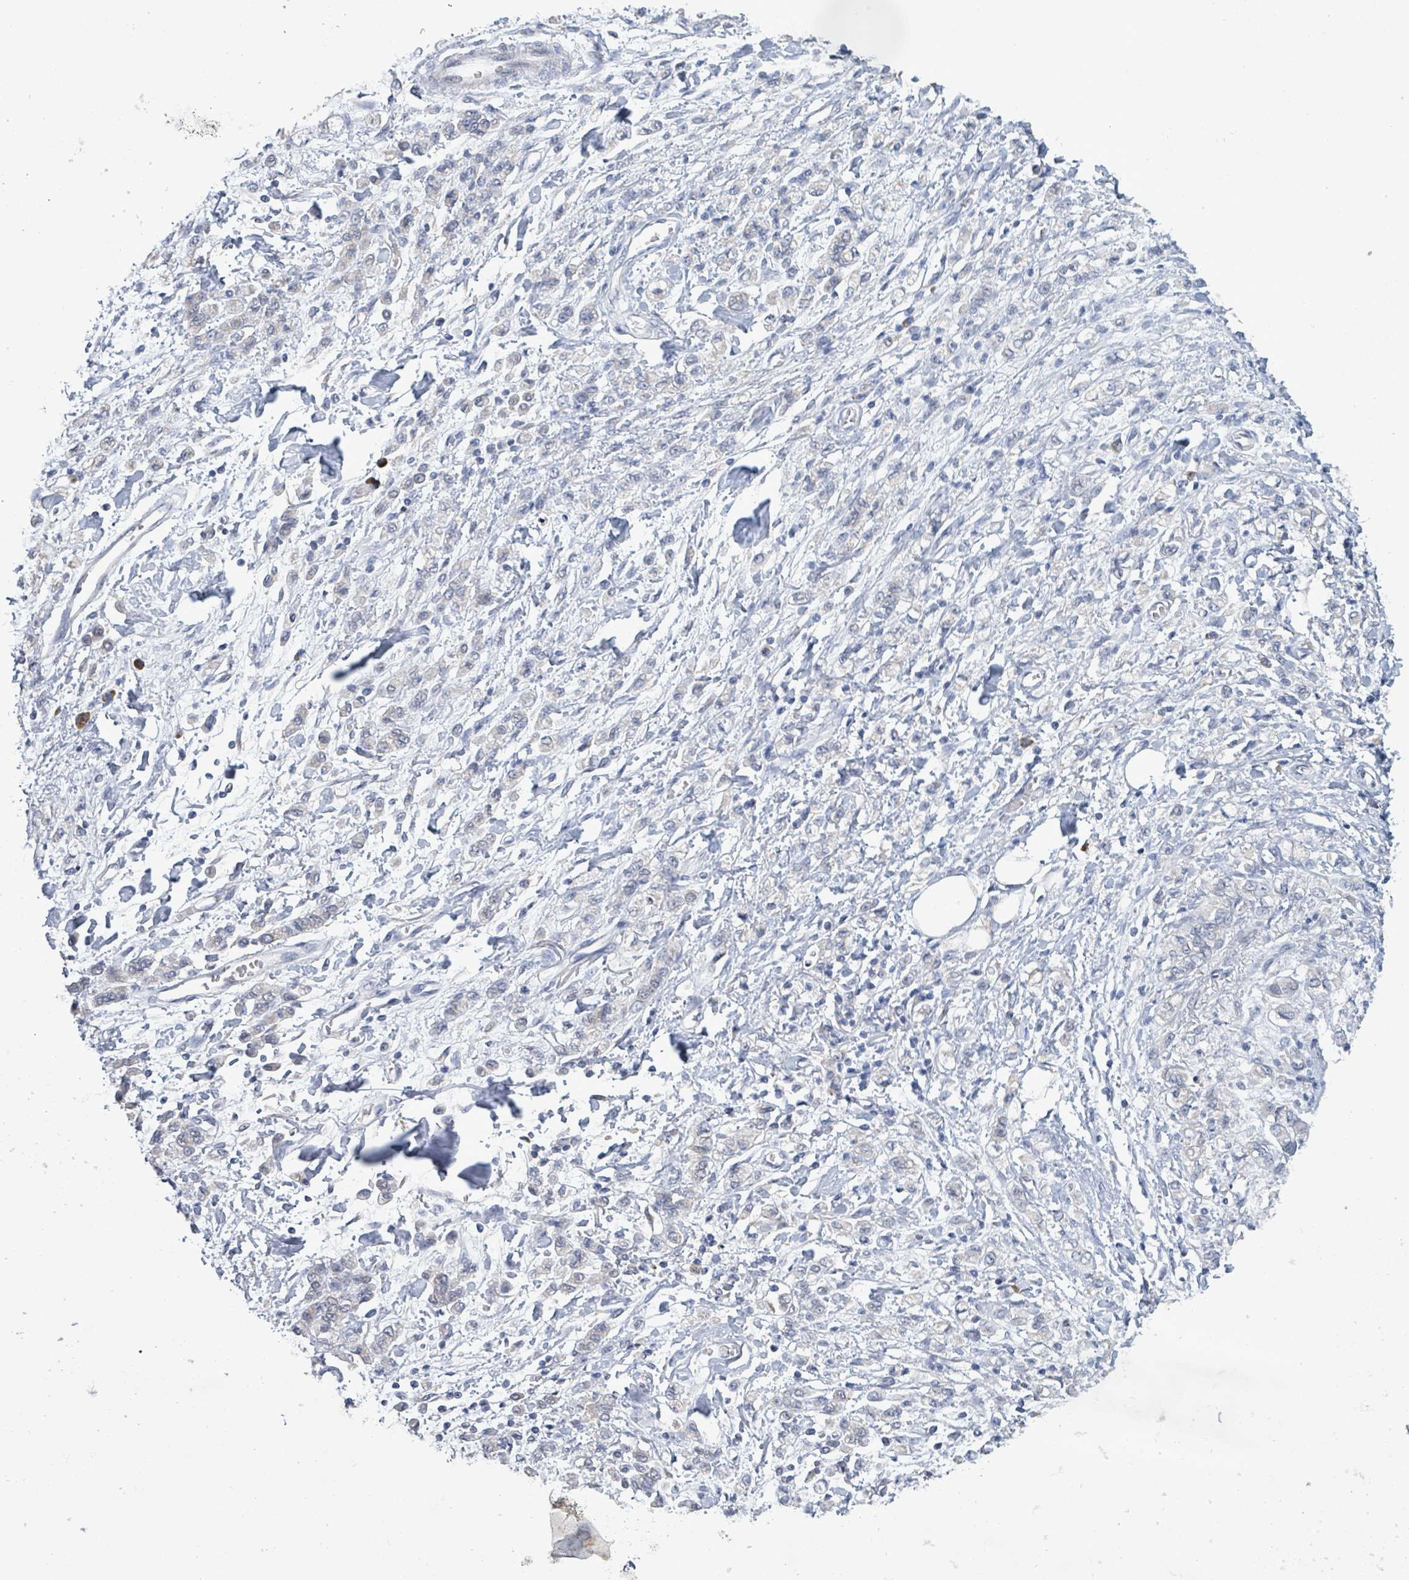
{"staining": {"intensity": "negative", "quantity": "none", "location": "none"}, "tissue": "stomach cancer", "cell_type": "Tumor cells", "image_type": "cancer", "snomed": [{"axis": "morphology", "description": "Adenocarcinoma, NOS"}, {"axis": "topography", "description": "Stomach"}], "caption": "Immunohistochemistry (IHC) of human stomach cancer exhibits no expression in tumor cells.", "gene": "ATP13A1", "patient": {"sex": "male", "age": 77}}